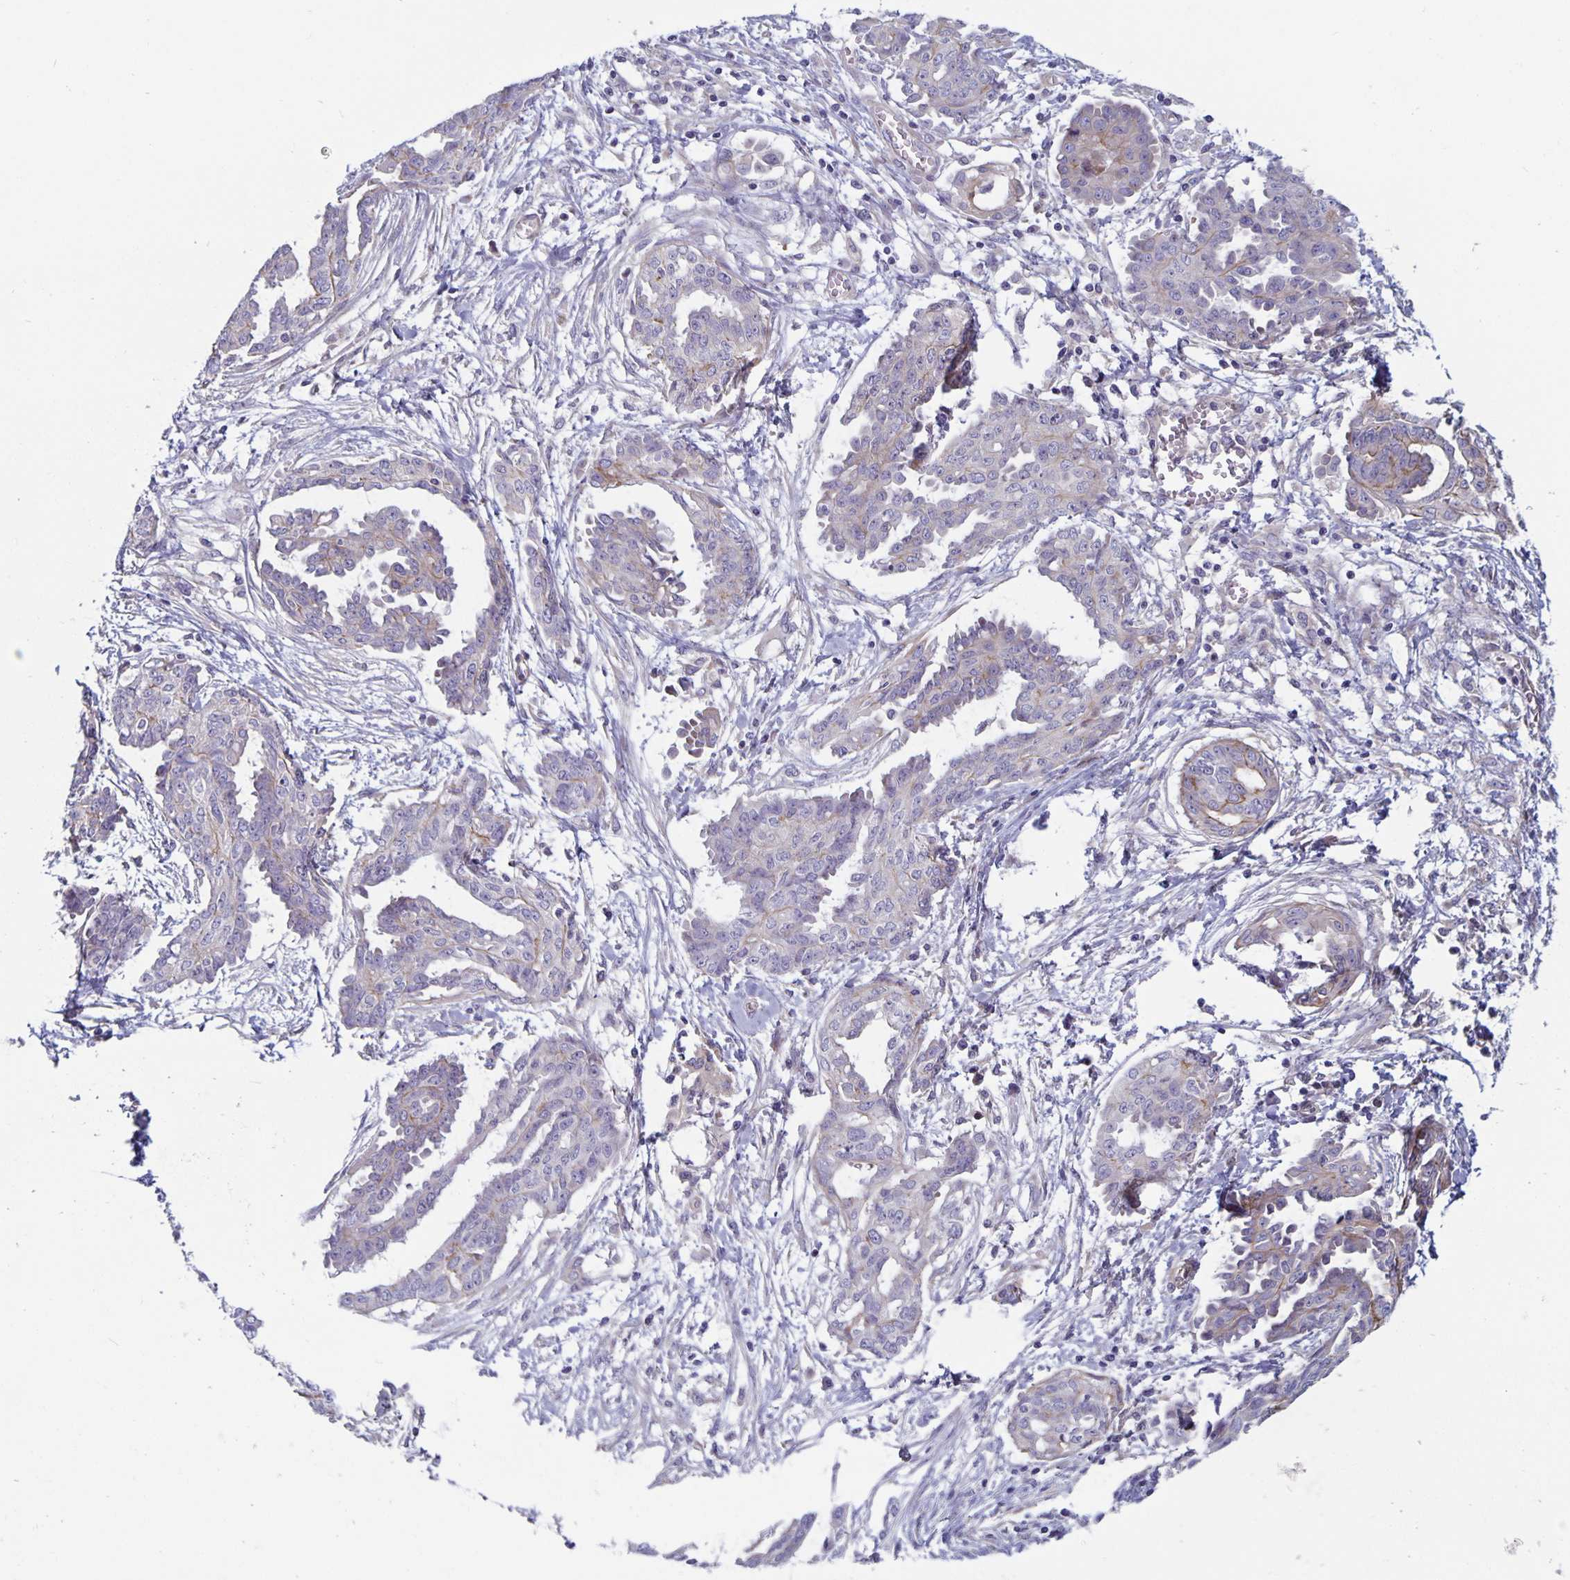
{"staining": {"intensity": "weak", "quantity": "<25%", "location": "cytoplasmic/membranous"}, "tissue": "ovarian cancer", "cell_type": "Tumor cells", "image_type": "cancer", "snomed": [{"axis": "morphology", "description": "Cystadenocarcinoma, serous, NOS"}, {"axis": "topography", "description": "Ovary"}], "caption": "Human serous cystadenocarcinoma (ovarian) stained for a protein using immunohistochemistry demonstrates no expression in tumor cells.", "gene": "PLCB3", "patient": {"sex": "female", "age": 71}}